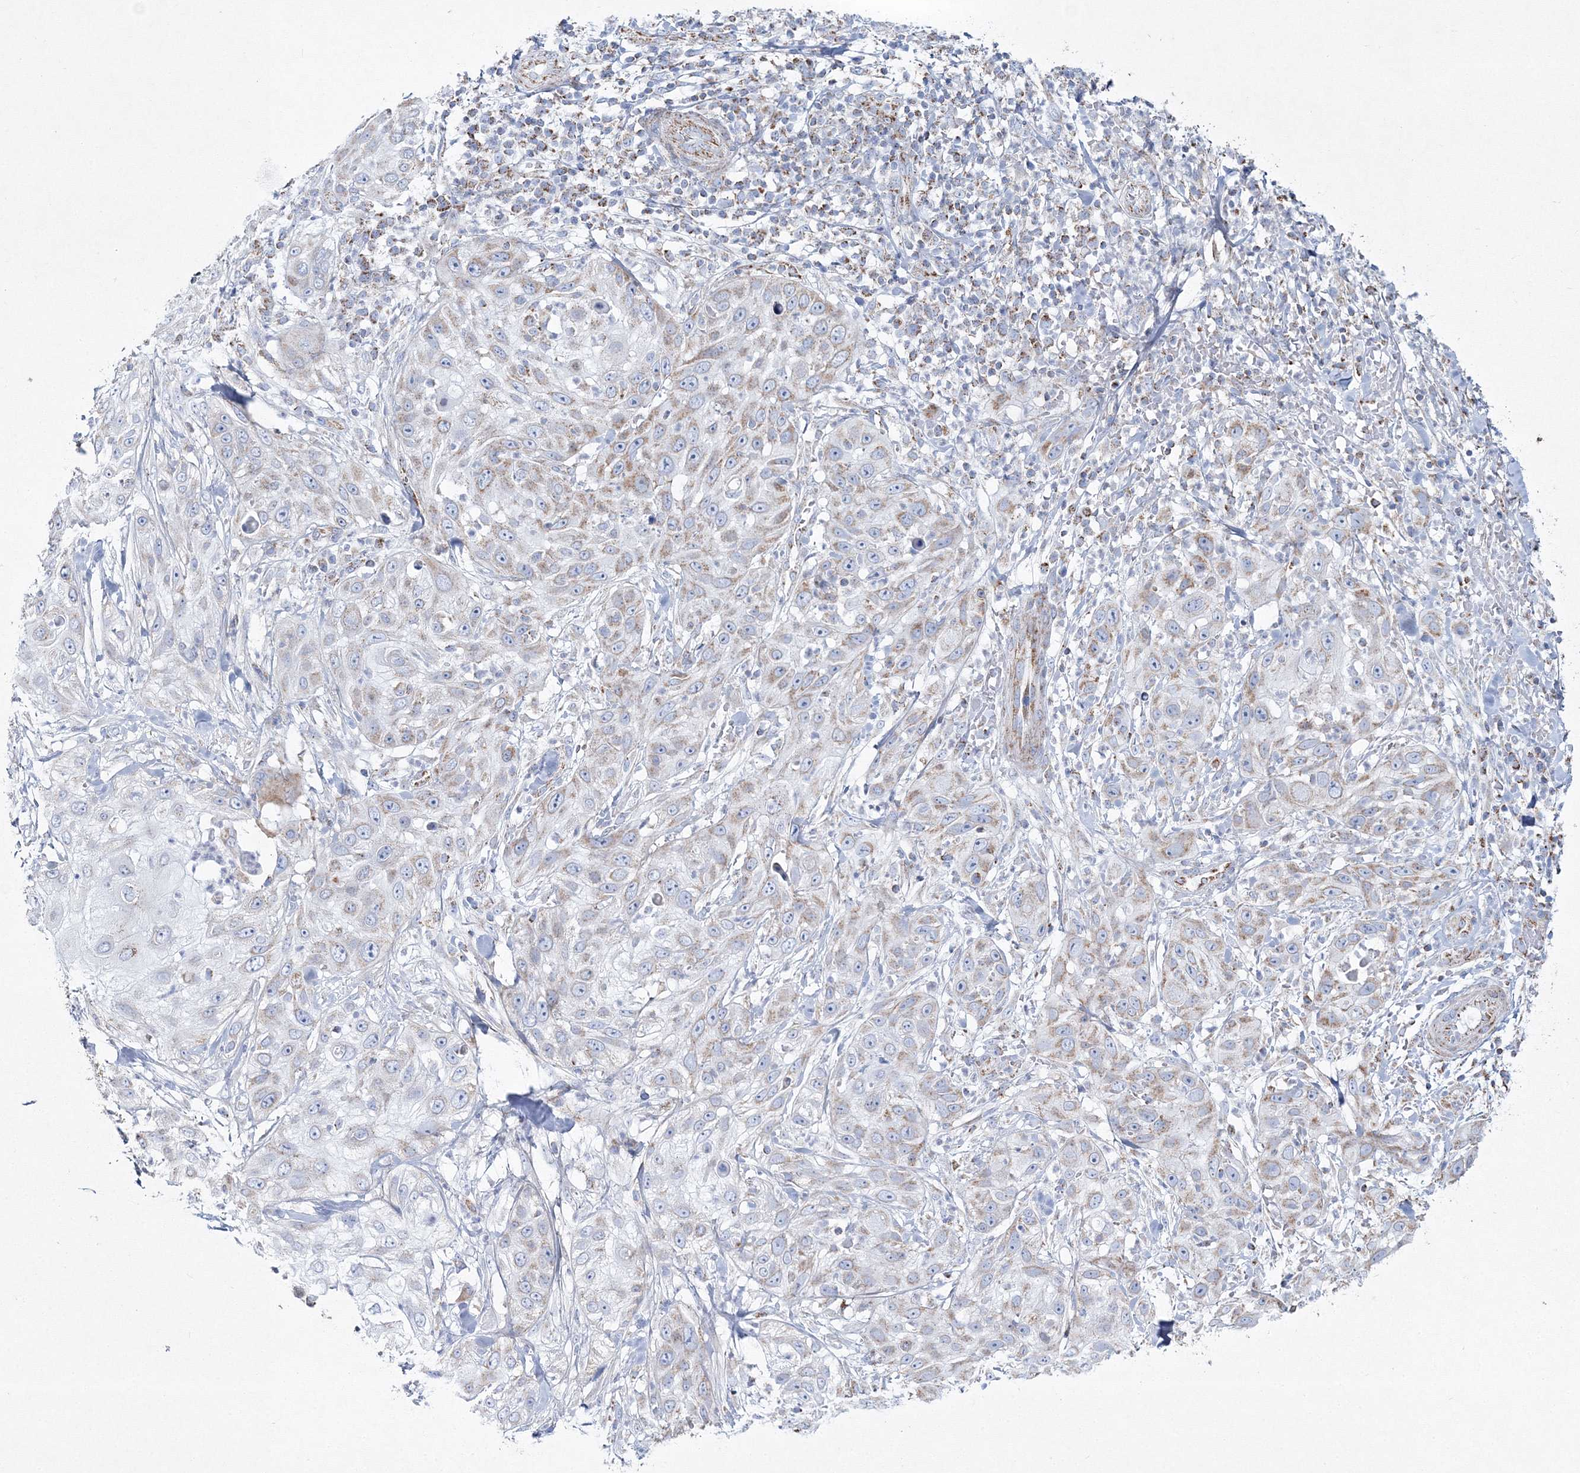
{"staining": {"intensity": "weak", "quantity": "25%-75%", "location": "cytoplasmic/membranous"}, "tissue": "skin cancer", "cell_type": "Tumor cells", "image_type": "cancer", "snomed": [{"axis": "morphology", "description": "Squamous cell carcinoma, NOS"}, {"axis": "topography", "description": "Skin"}], "caption": "Immunohistochemical staining of human skin cancer (squamous cell carcinoma) demonstrates weak cytoplasmic/membranous protein positivity in approximately 25%-75% of tumor cells.", "gene": "HIBCH", "patient": {"sex": "female", "age": 44}}